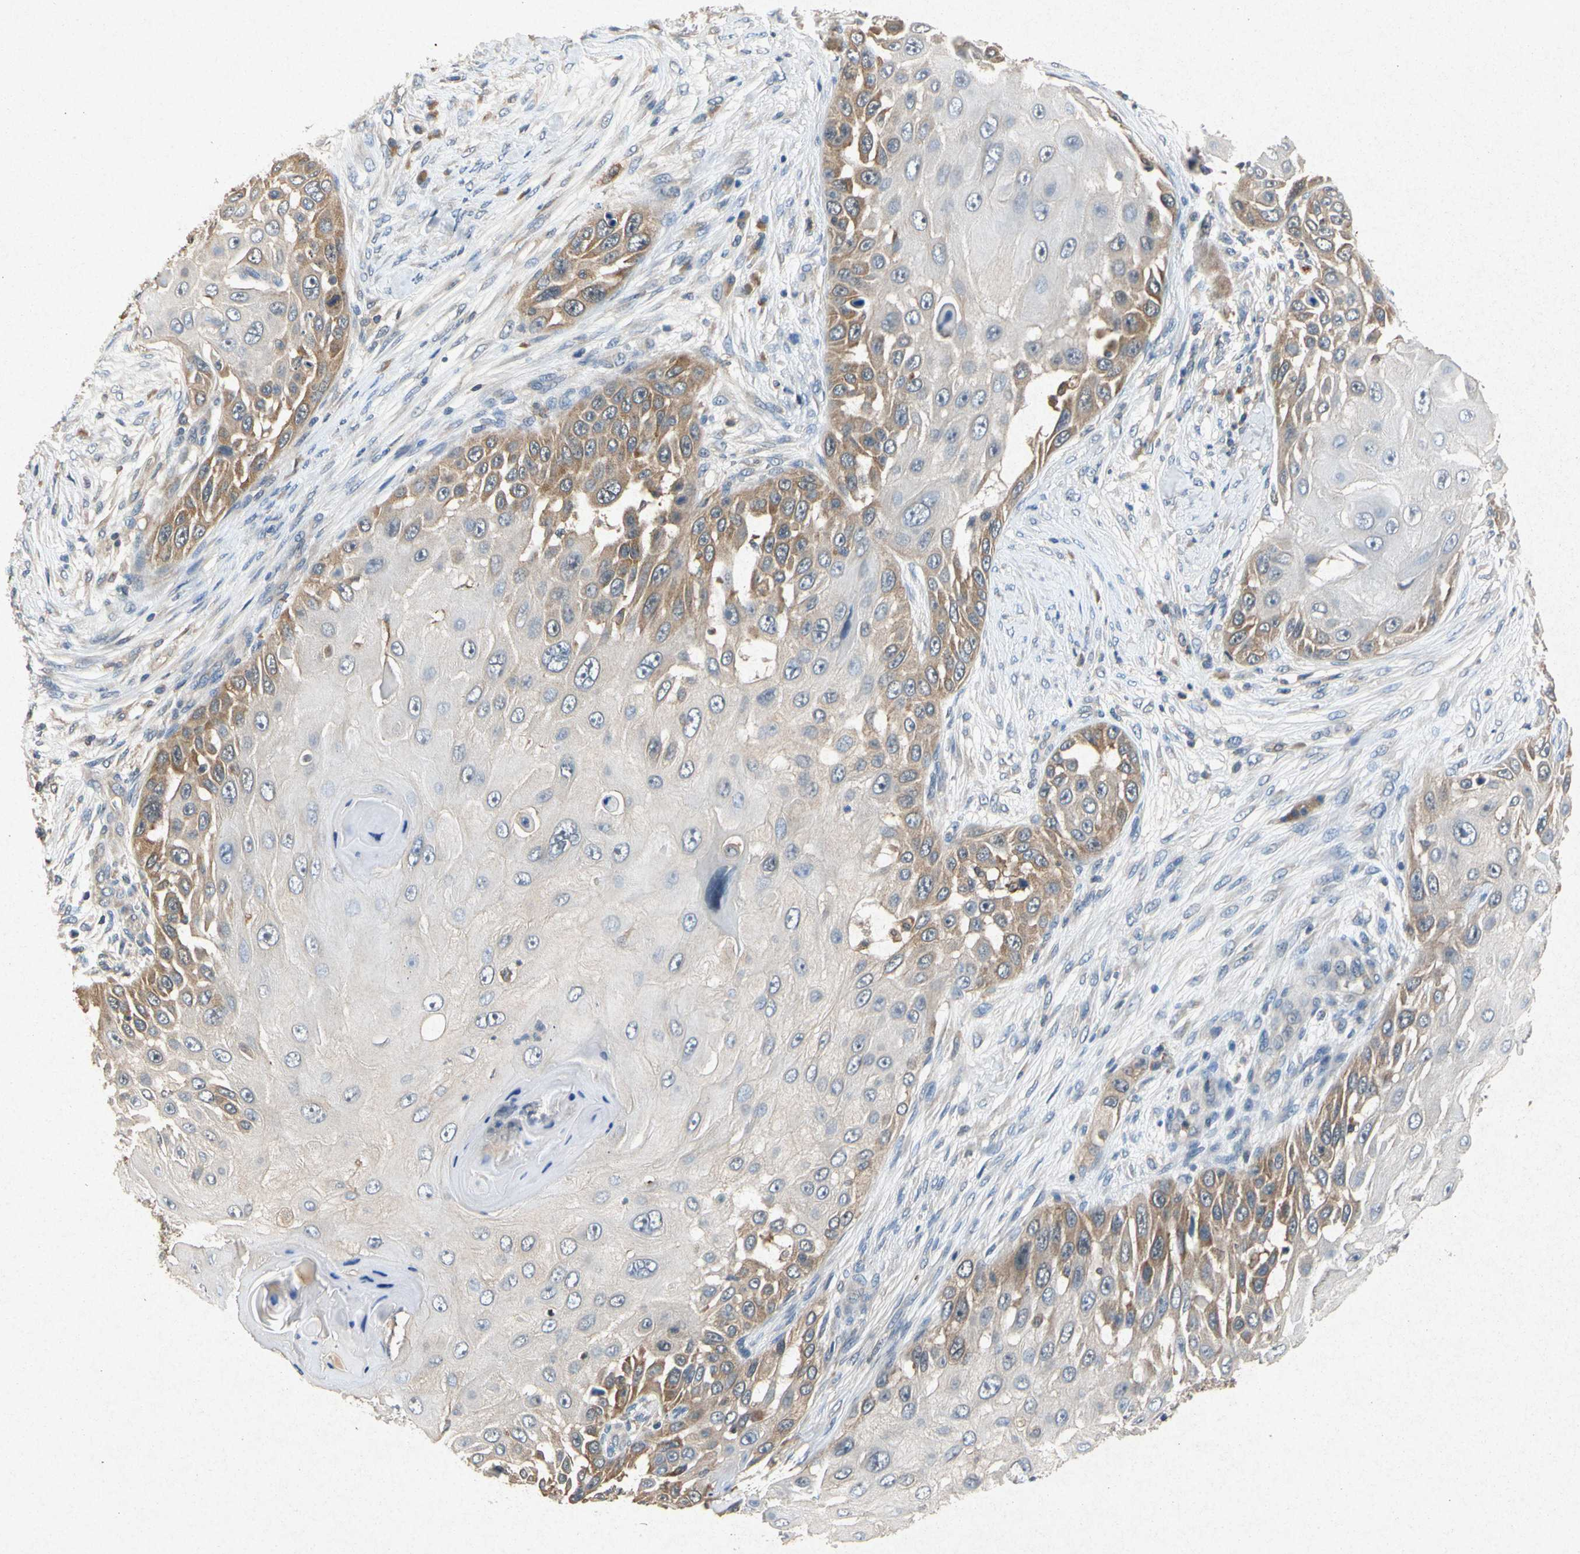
{"staining": {"intensity": "moderate", "quantity": "25%-75%", "location": "cytoplasmic/membranous"}, "tissue": "skin cancer", "cell_type": "Tumor cells", "image_type": "cancer", "snomed": [{"axis": "morphology", "description": "Squamous cell carcinoma, NOS"}, {"axis": "topography", "description": "Skin"}], "caption": "High-power microscopy captured an IHC histopathology image of skin cancer, revealing moderate cytoplasmic/membranous positivity in approximately 25%-75% of tumor cells.", "gene": "RPS6KA1", "patient": {"sex": "female", "age": 44}}